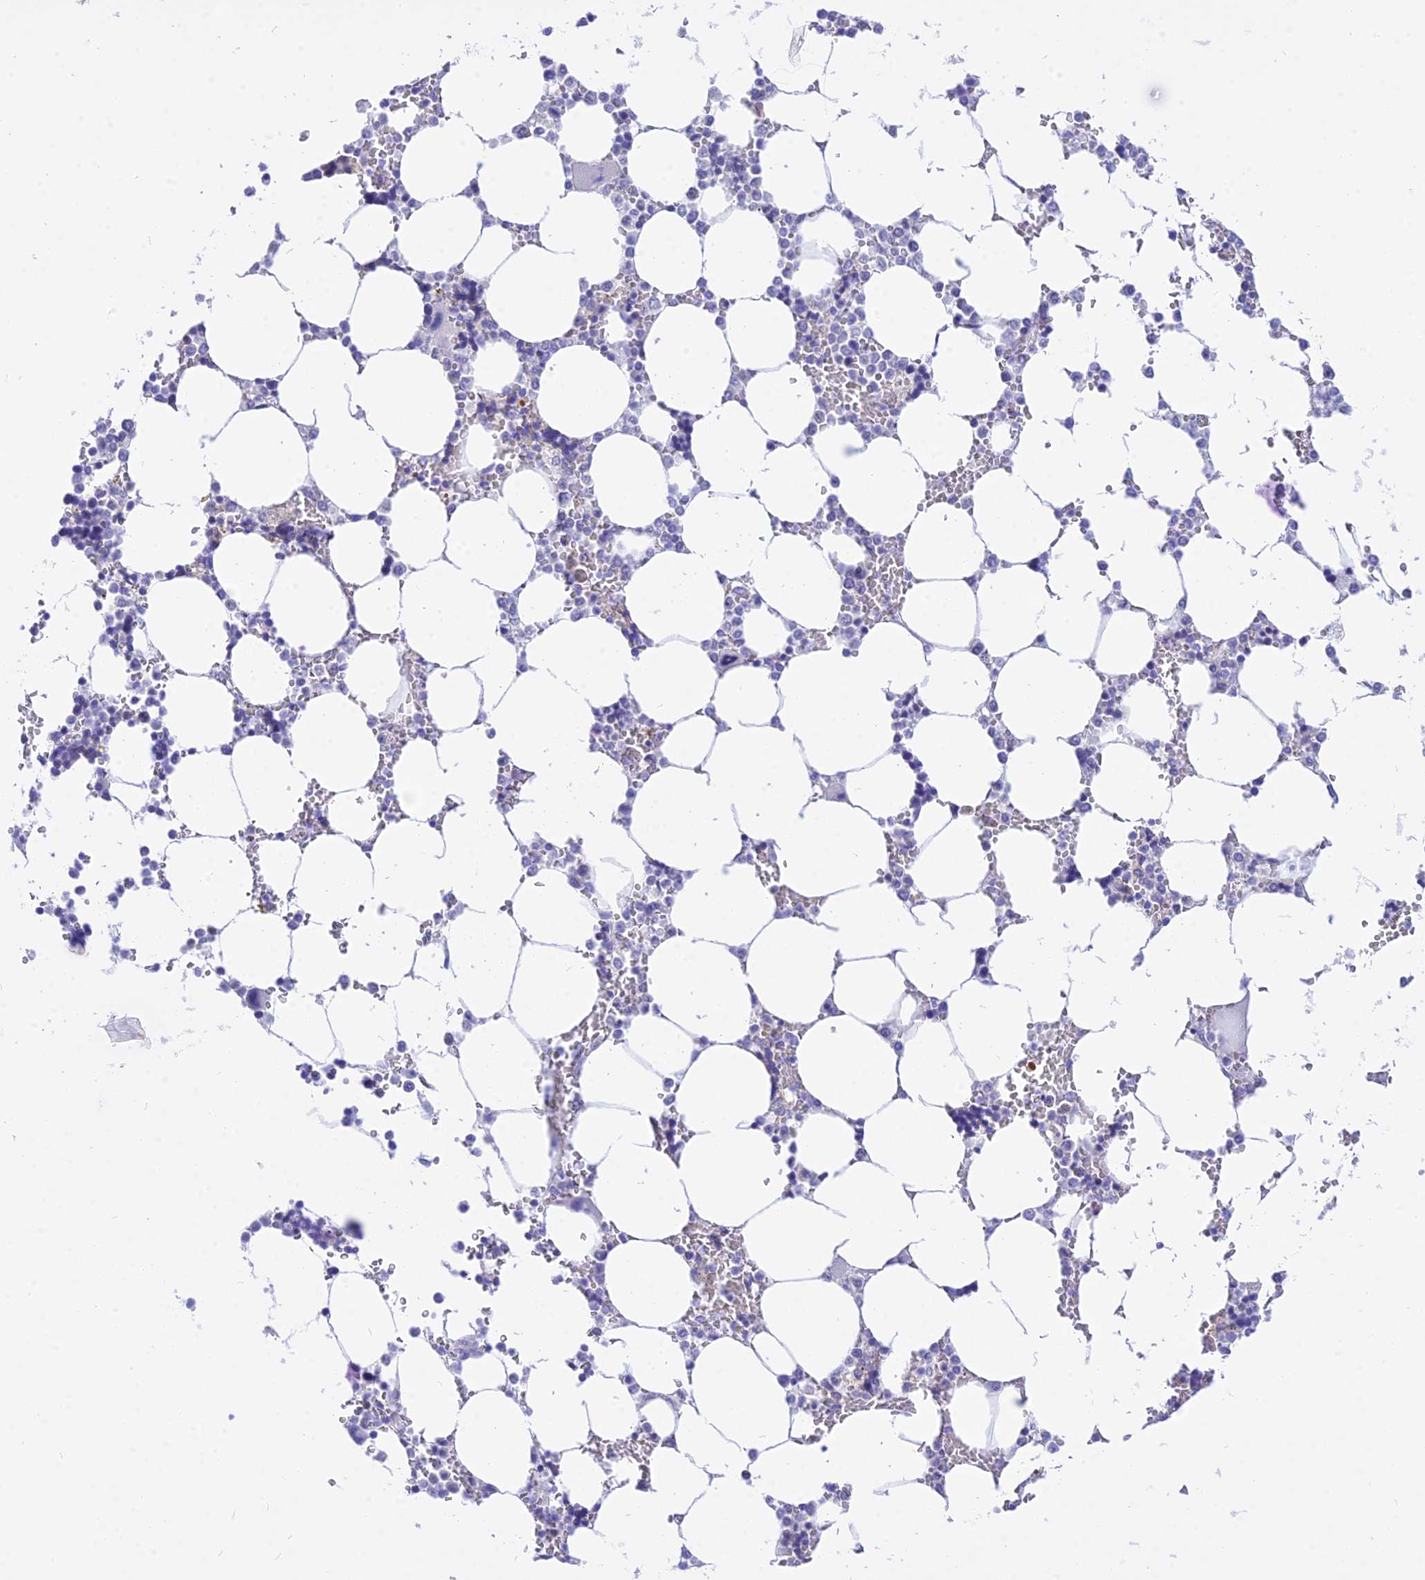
{"staining": {"intensity": "moderate", "quantity": "<25%", "location": "nuclear"}, "tissue": "bone marrow", "cell_type": "Hematopoietic cells", "image_type": "normal", "snomed": [{"axis": "morphology", "description": "Normal tissue, NOS"}, {"axis": "topography", "description": "Bone marrow"}], "caption": "Bone marrow stained with DAB immunohistochemistry demonstrates low levels of moderate nuclear expression in about <25% of hematopoietic cells. The staining is performed using DAB (3,3'-diaminobenzidine) brown chromogen to label protein expression. The nuclei are counter-stained blue using hematoxylin.", "gene": "DEFB107A", "patient": {"sex": "male", "age": 64}}